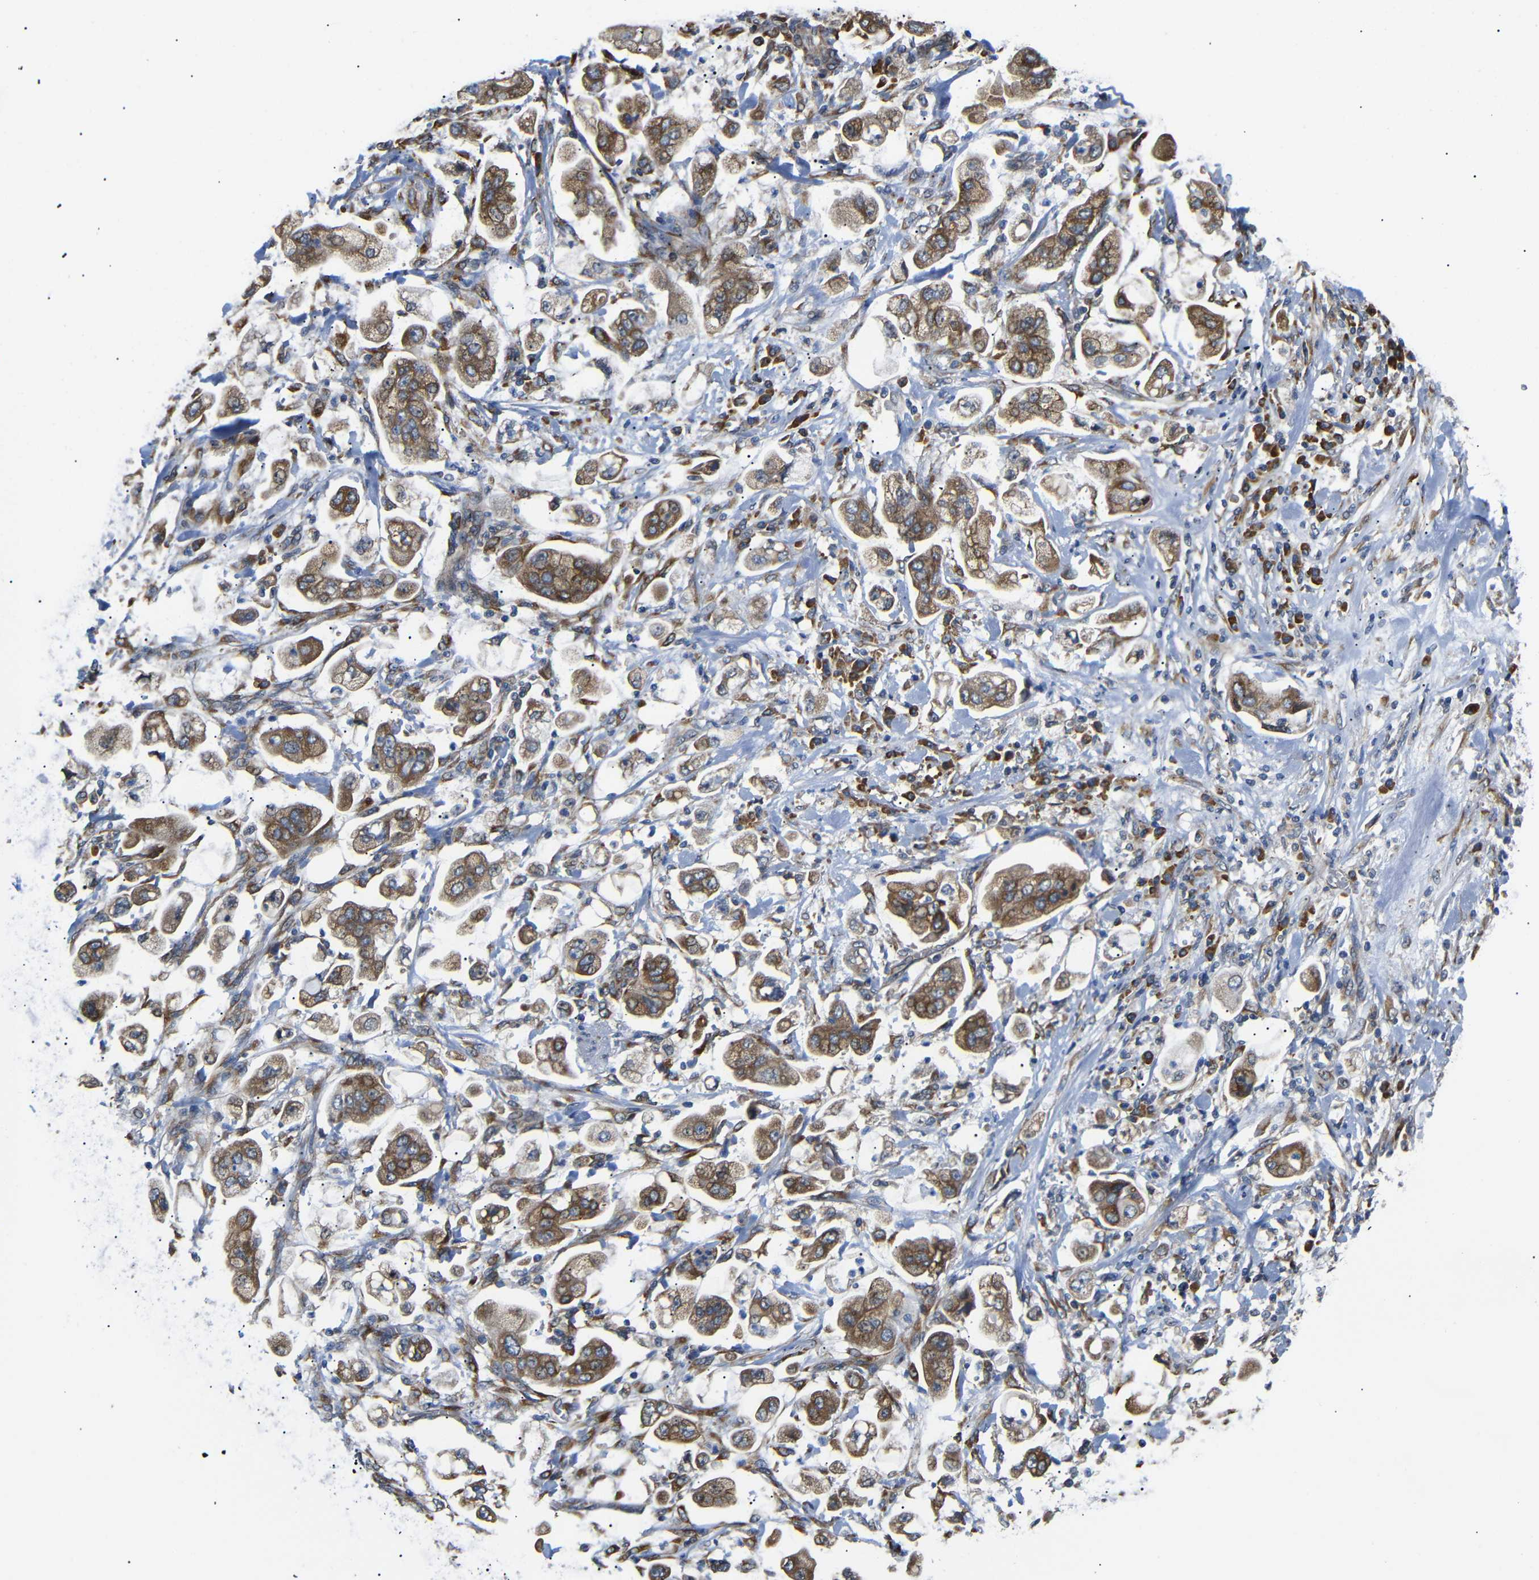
{"staining": {"intensity": "moderate", "quantity": "25%-75%", "location": "cytoplasmic/membranous"}, "tissue": "stomach cancer", "cell_type": "Tumor cells", "image_type": "cancer", "snomed": [{"axis": "morphology", "description": "Adenocarcinoma, NOS"}, {"axis": "topography", "description": "Stomach"}], "caption": "Immunohistochemistry (IHC) micrograph of stomach adenocarcinoma stained for a protein (brown), which exhibits medium levels of moderate cytoplasmic/membranous staining in about 25%-75% of tumor cells.", "gene": "KANK4", "patient": {"sex": "male", "age": 62}}